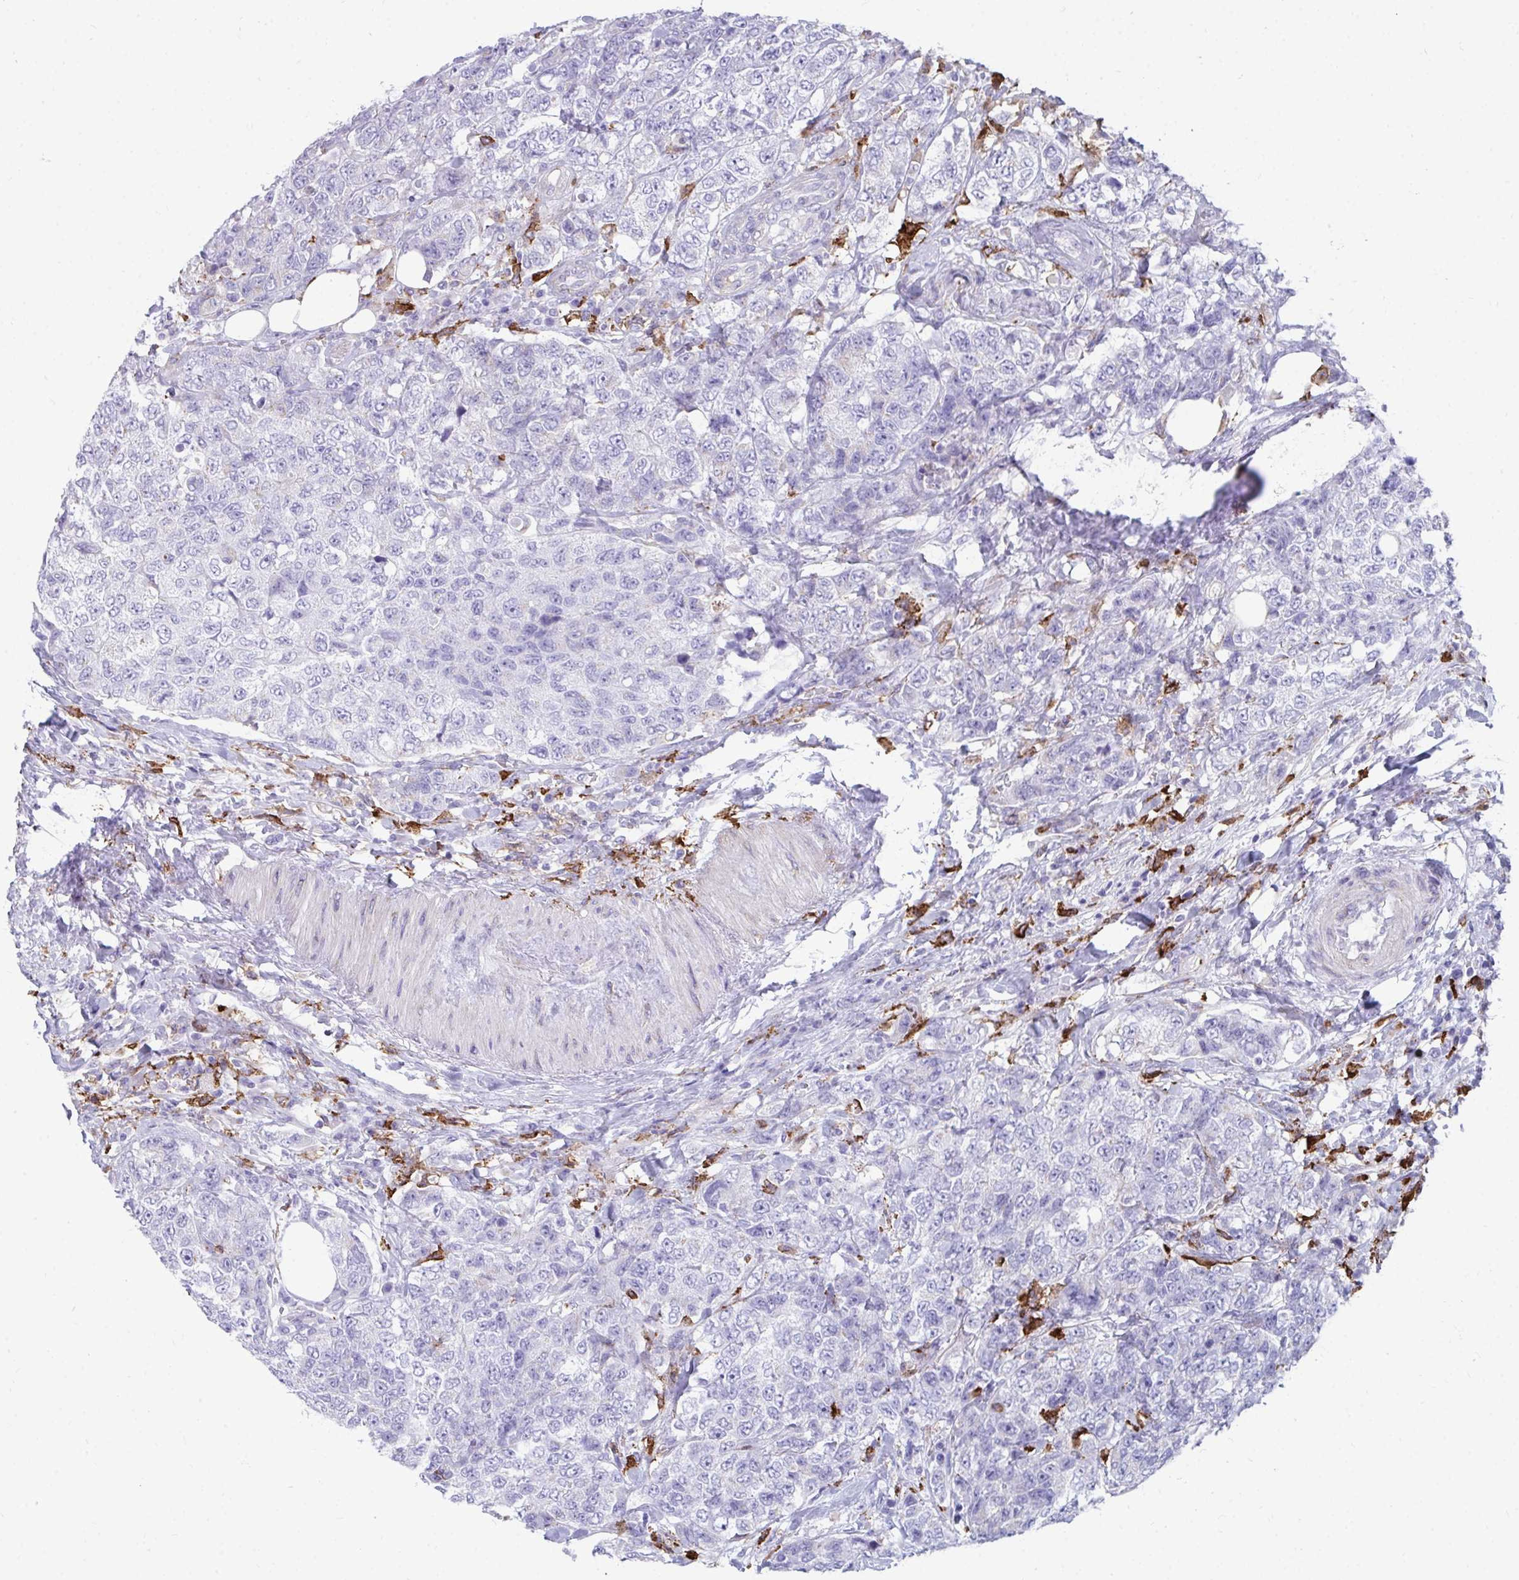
{"staining": {"intensity": "negative", "quantity": "none", "location": "none"}, "tissue": "urothelial cancer", "cell_type": "Tumor cells", "image_type": "cancer", "snomed": [{"axis": "morphology", "description": "Urothelial carcinoma, High grade"}, {"axis": "topography", "description": "Urinary bladder"}], "caption": "Human urothelial cancer stained for a protein using immunohistochemistry (IHC) exhibits no positivity in tumor cells.", "gene": "CD163", "patient": {"sex": "female", "age": 78}}